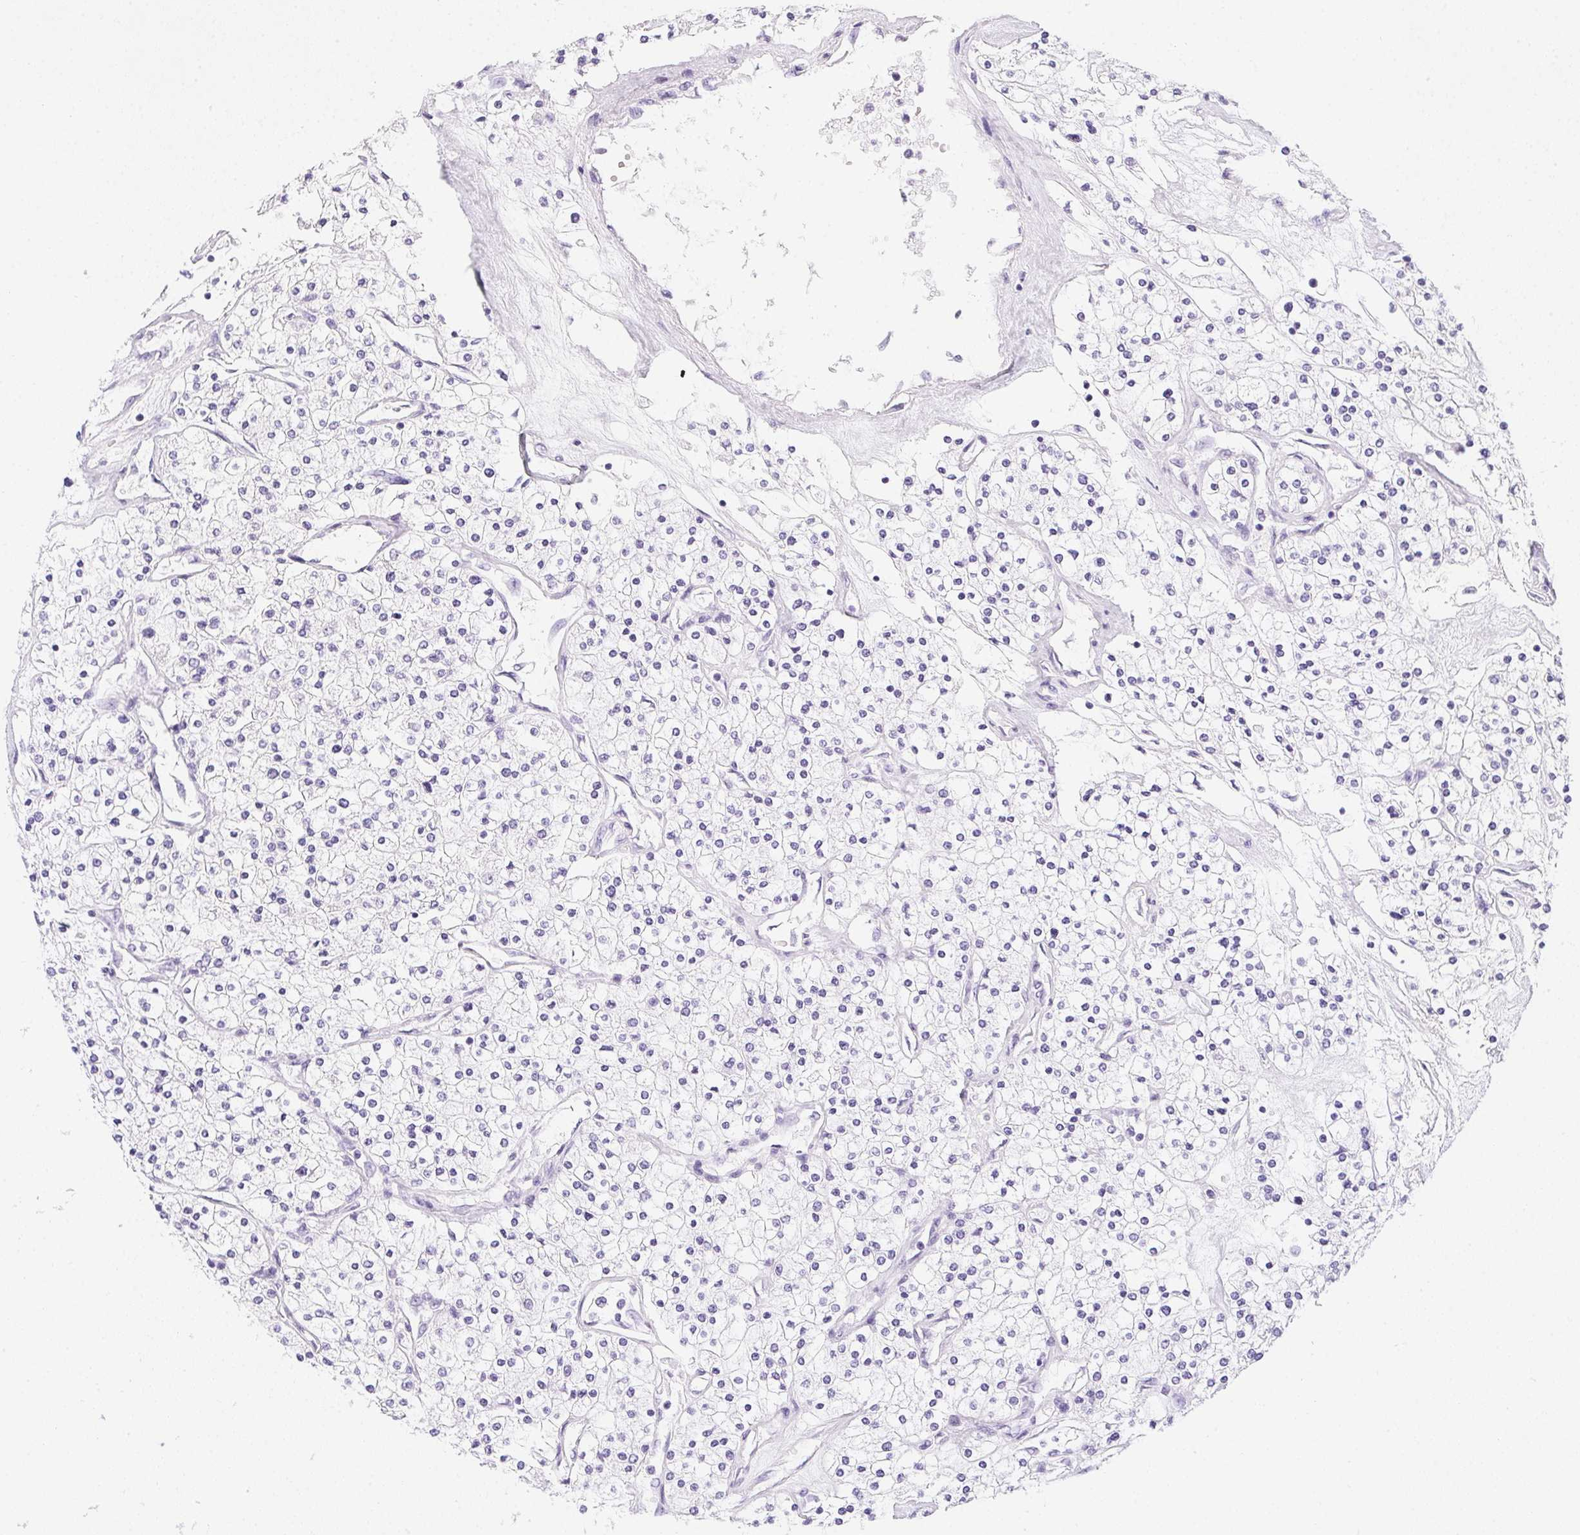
{"staining": {"intensity": "negative", "quantity": "none", "location": "none"}, "tissue": "renal cancer", "cell_type": "Tumor cells", "image_type": "cancer", "snomed": [{"axis": "morphology", "description": "Adenocarcinoma, NOS"}, {"axis": "topography", "description": "Kidney"}], "caption": "IHC image of neoplastic tissue: human renal adenocarcinoma stained with DAB (3,3'-diaminobenzidine) reveals no significant protein expression in tumor cells. Nuclei are stained in blue.", "gene": "HELLS", "patient": {"sex": "male", "age": 80}}